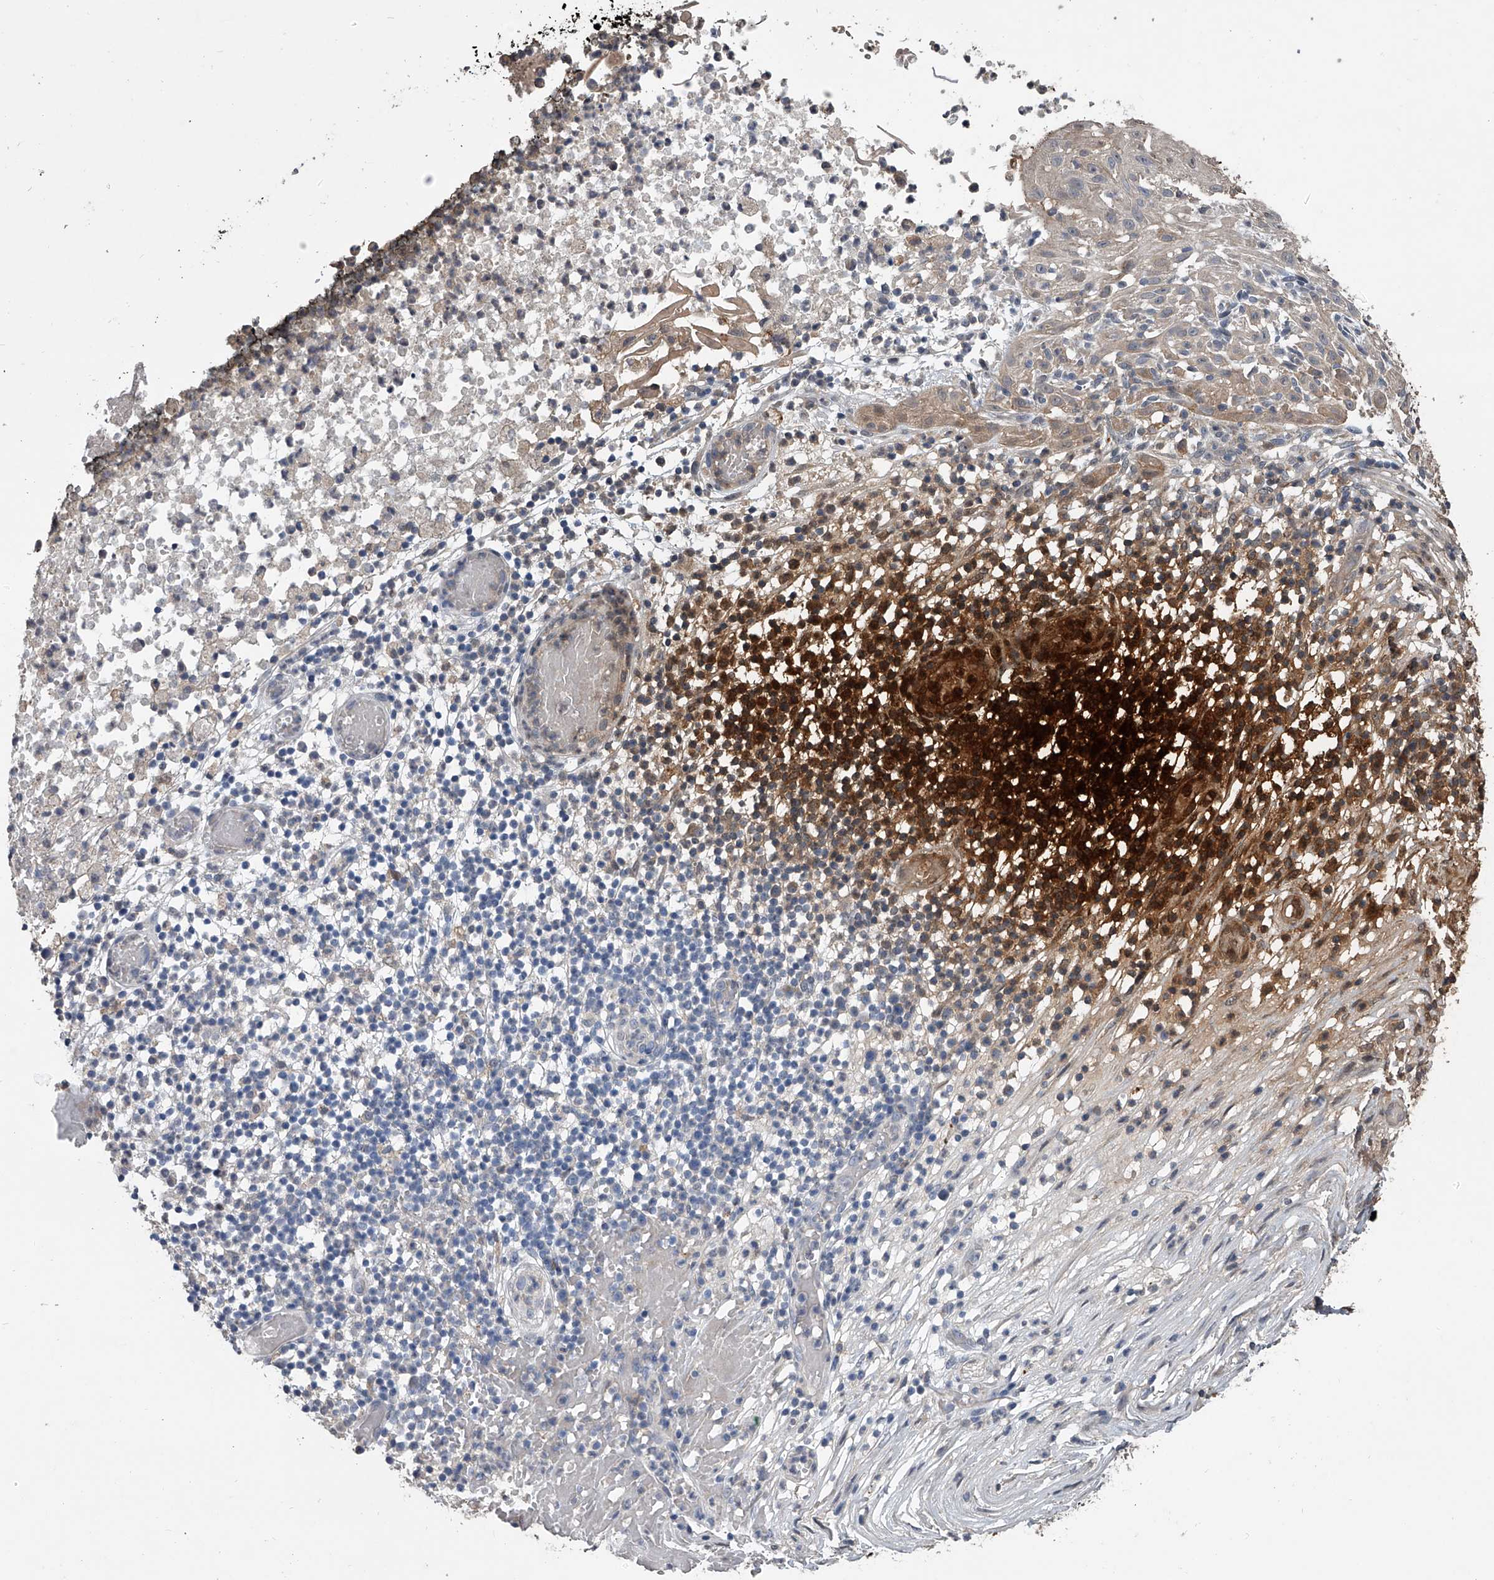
{"staining": {"intensity": "negative", "quantity": "none", "location": "none"}, "tissue": "skin cancer", "cell_type": "Tumor cells", "image_type": "cancer", "snomed": [{"axis": "morphology", "description": "Normal tissue, NOS"}, {"axis": "morphology", "description": "Basal cell carcinoma"}, {"axis": "topography", "description": "Skin"}], "caption": "Image shows no significant protein expression in tumor cells of basal cell carcinoma (skin).", "gene": "DOCK9", "patient": {"sex": "male", "age": 64}}